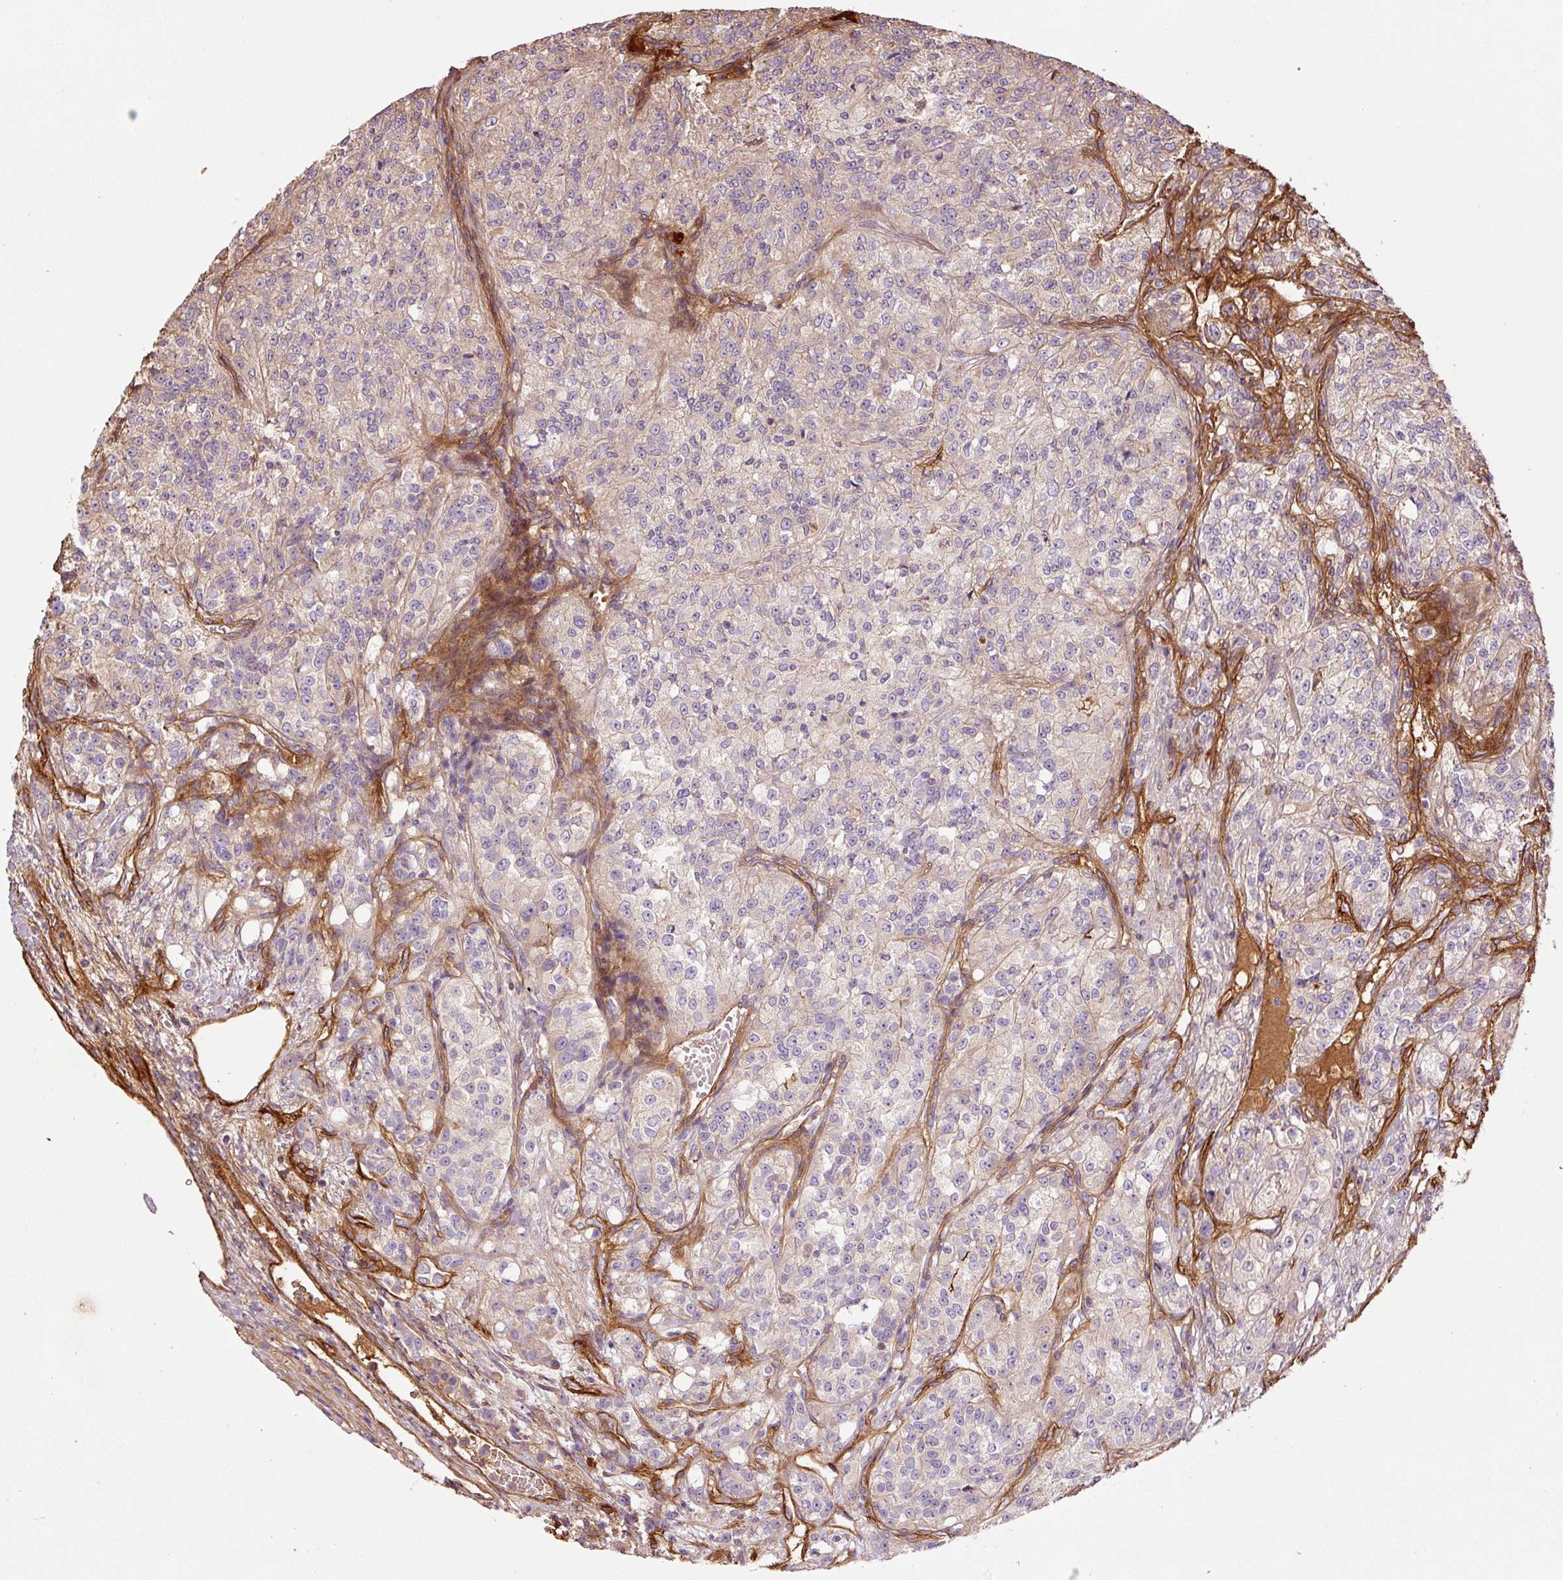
{"staining": {"intensity": "negative", "quantity": "none", "location": "none"}, "tissue": "renal cancer", "cell_type": "Tumor cells", "image_type": "cancer", "snomed": [{"axis": "morphology", "description": "Adenocarcinoma, NOS"}, {"axis": "topography", "description": "Kidney"}], "caption": "This is an immunohistochemistry photomicrograph of renal cancer (adenocarcinoma). There is no positivity in tumor cells.", "gene": "NID2", "patient": {"sex": "female", "age": 63}}